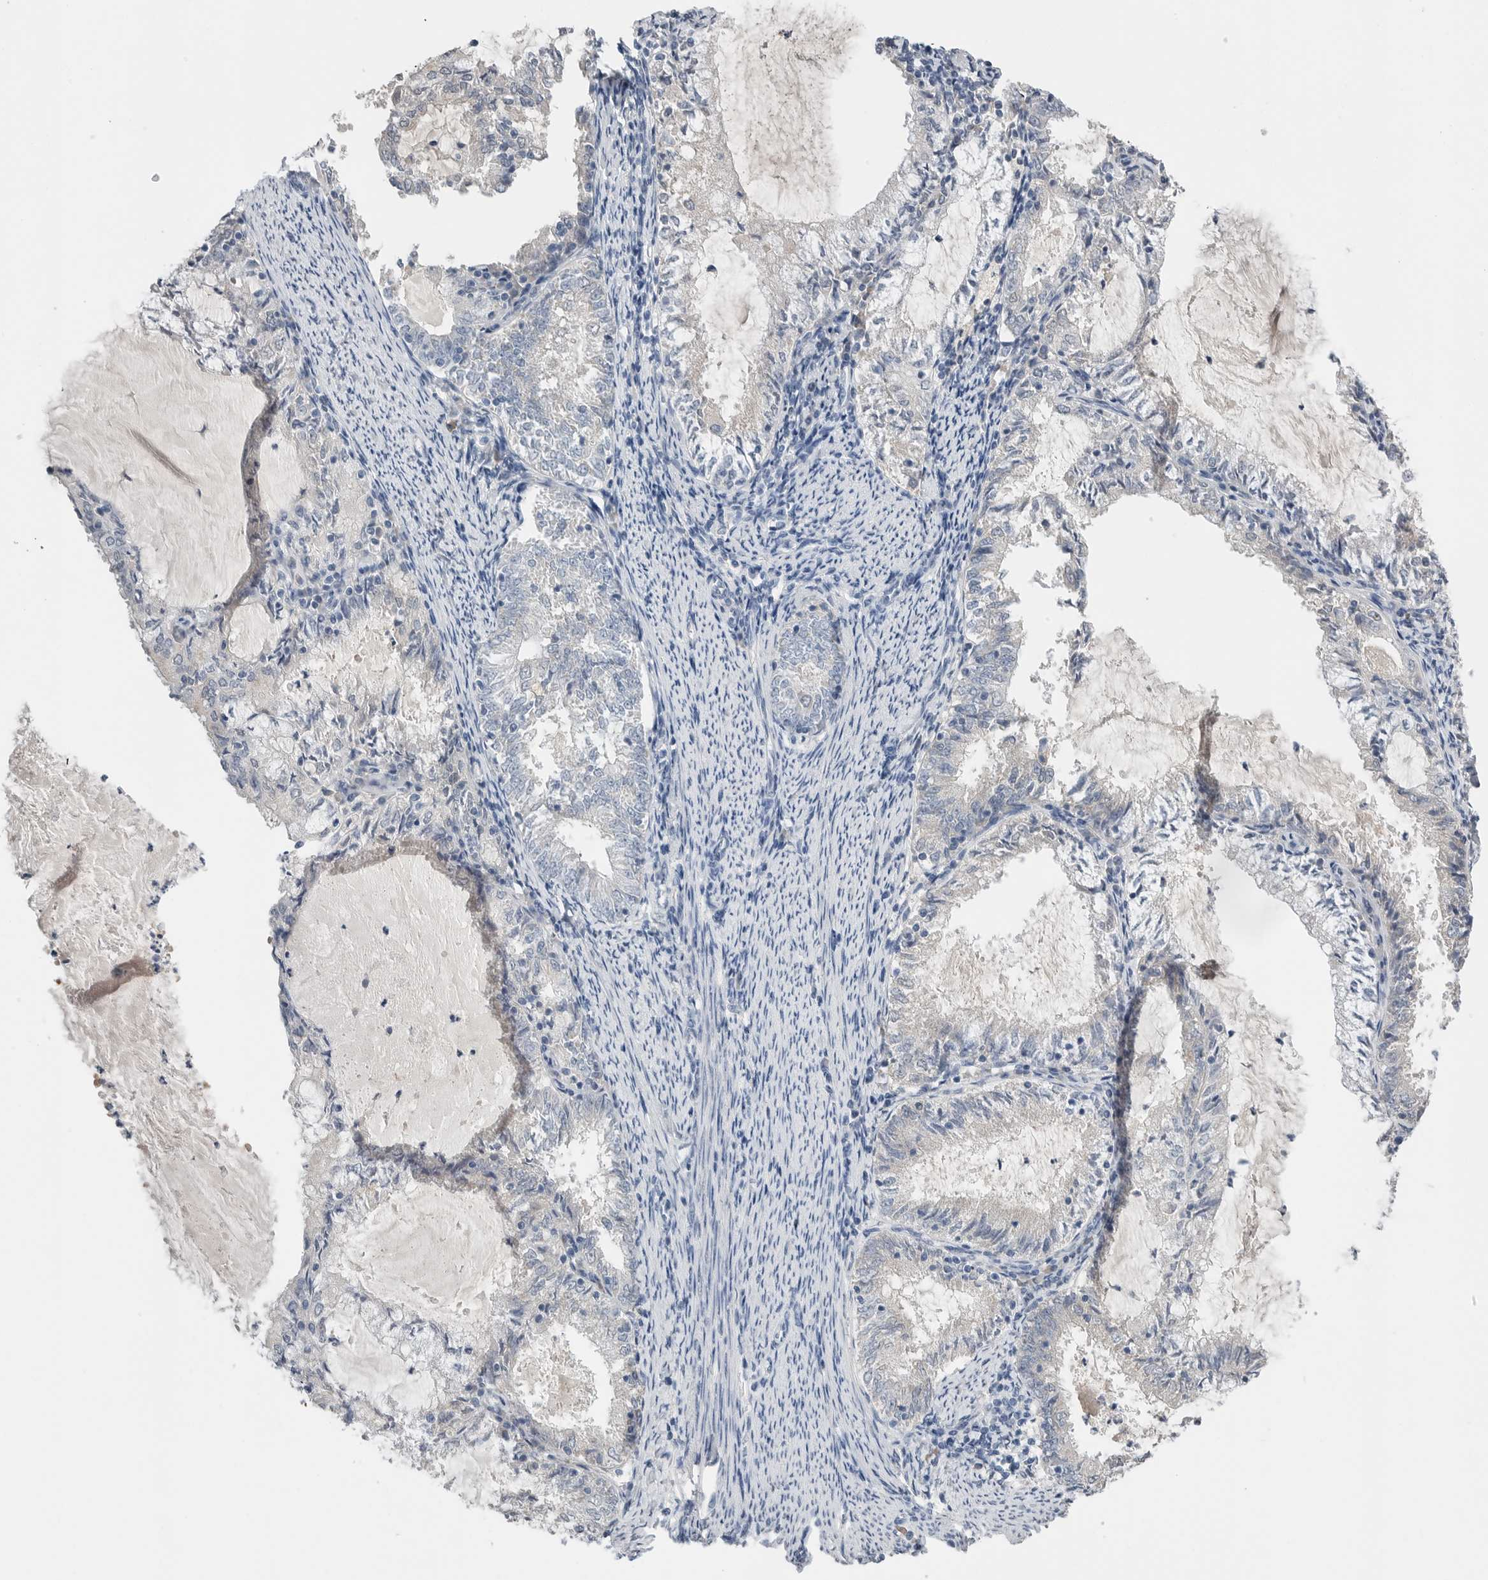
{"staining": {"intensity": "negative", "quantity": "none", "location": "none"}, "tissue": "endometrial cancer", "cell_type": "Tumor cells", "image_type": "cancer", "snomed": [{"axis": "morphology", "description": "Adenocarcinoma, NOS"}, {"axis": "topography", "description": "Endometrium"}], "caption": "An image of endometrial cancer (adenocarcinoma) stained for a protein exhibits no brown staining in tumor cells. (Brightfield microscopy of DAB (3,3'-diaminobenzidine) immunohistochemistry at high magnification).", "gene": "FABP6", "patient": {"sex": "female", "age": 57}}